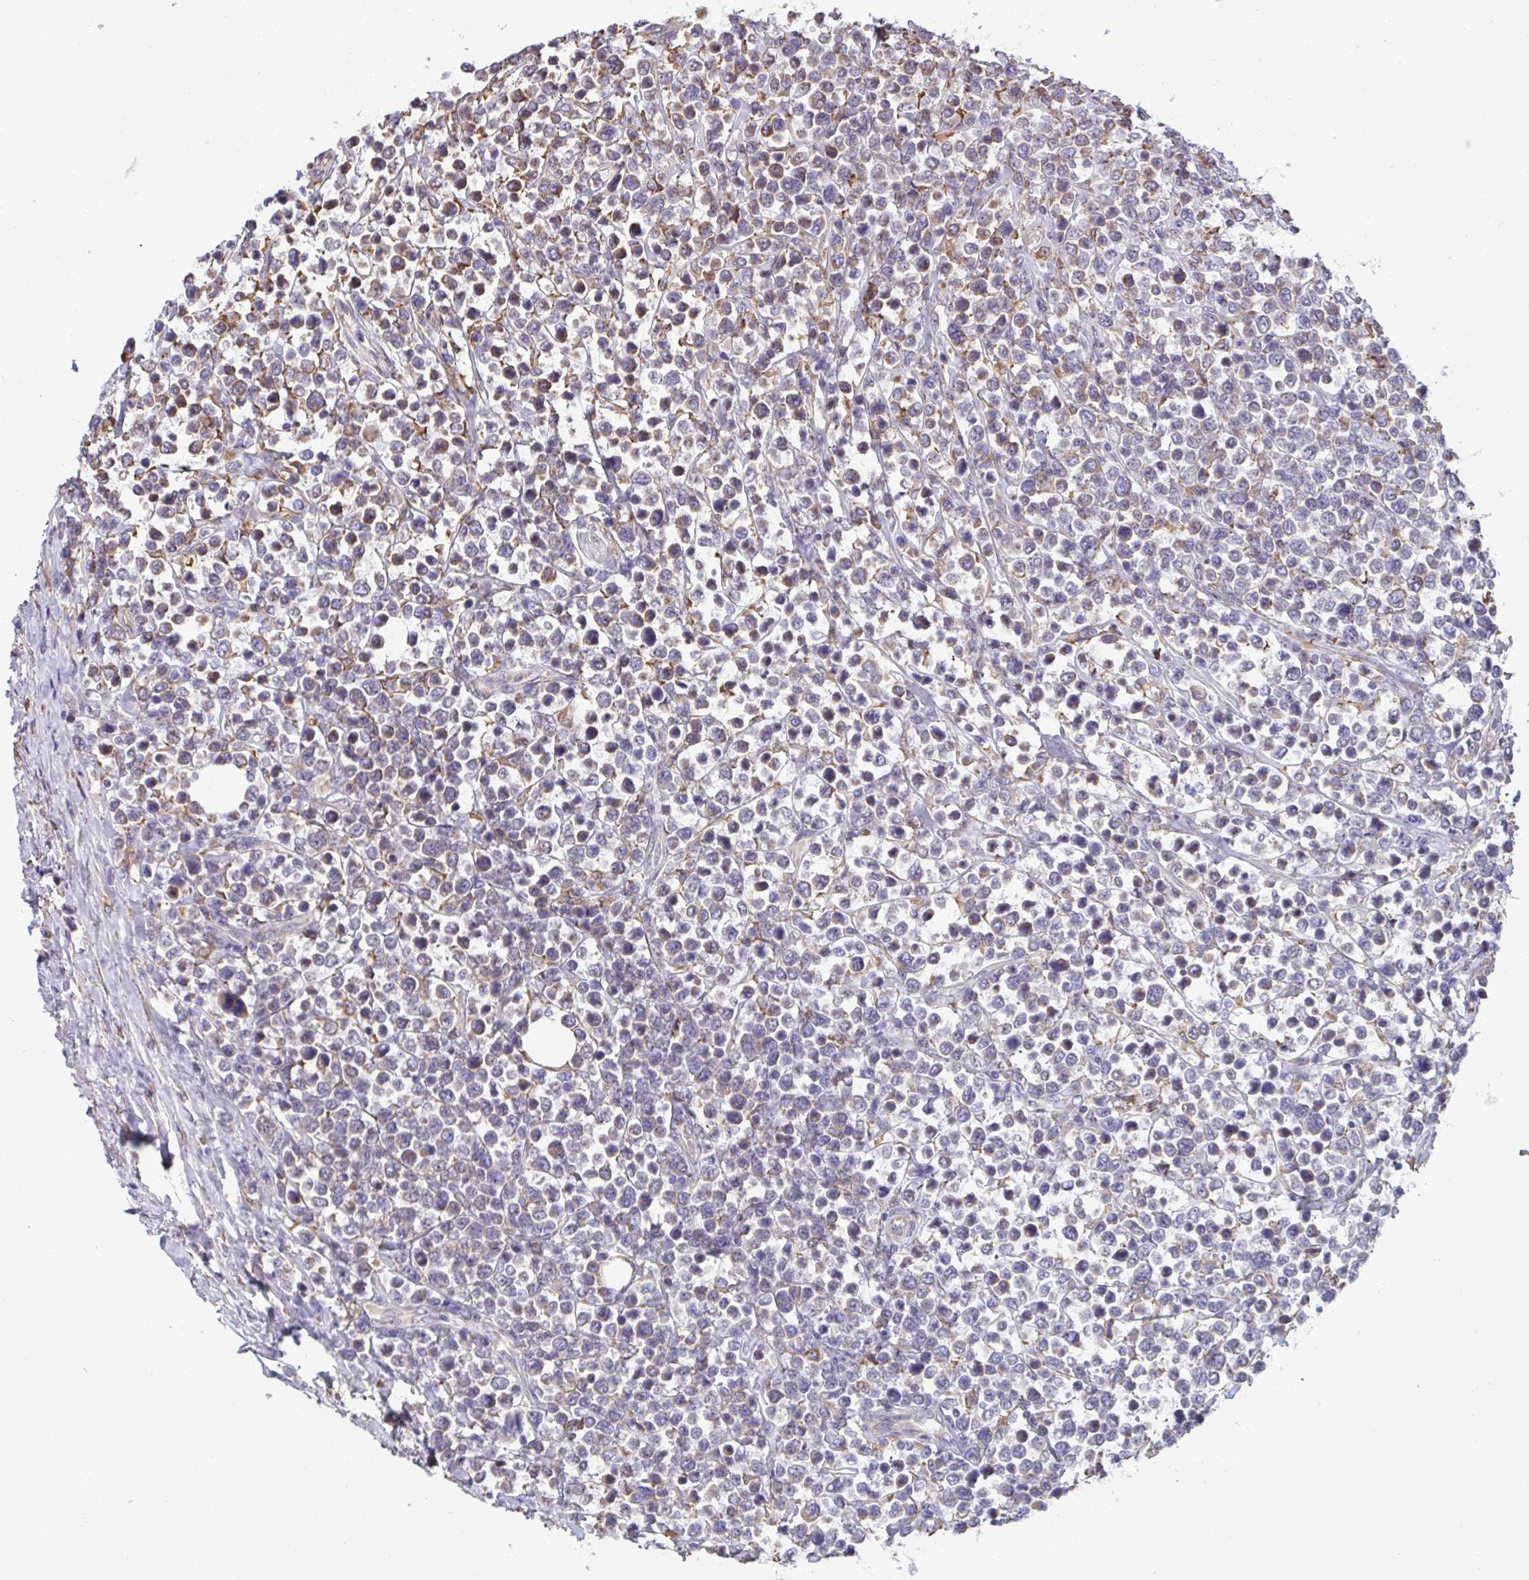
{"staining": {"intensity": "weak", "quantity": "<25%", "location": "cytoplasmic/membranous"}, "tissue": "lymphoma", "cell_type": "Tumor cells", "image_type": "cancer", "snomed": [{"axis": "morphology", "description": "Malignant lymphoma, non-Hodgkin's type, High grade"}, {"axis": "topography", "description": "Soft tissue"}], "caption": "Immunohistochemical staining of human lymphoma exhibits no significant staining in tumor cells.", "gene": "MYMK", "patient": {"sex": "female", "age": 56}}